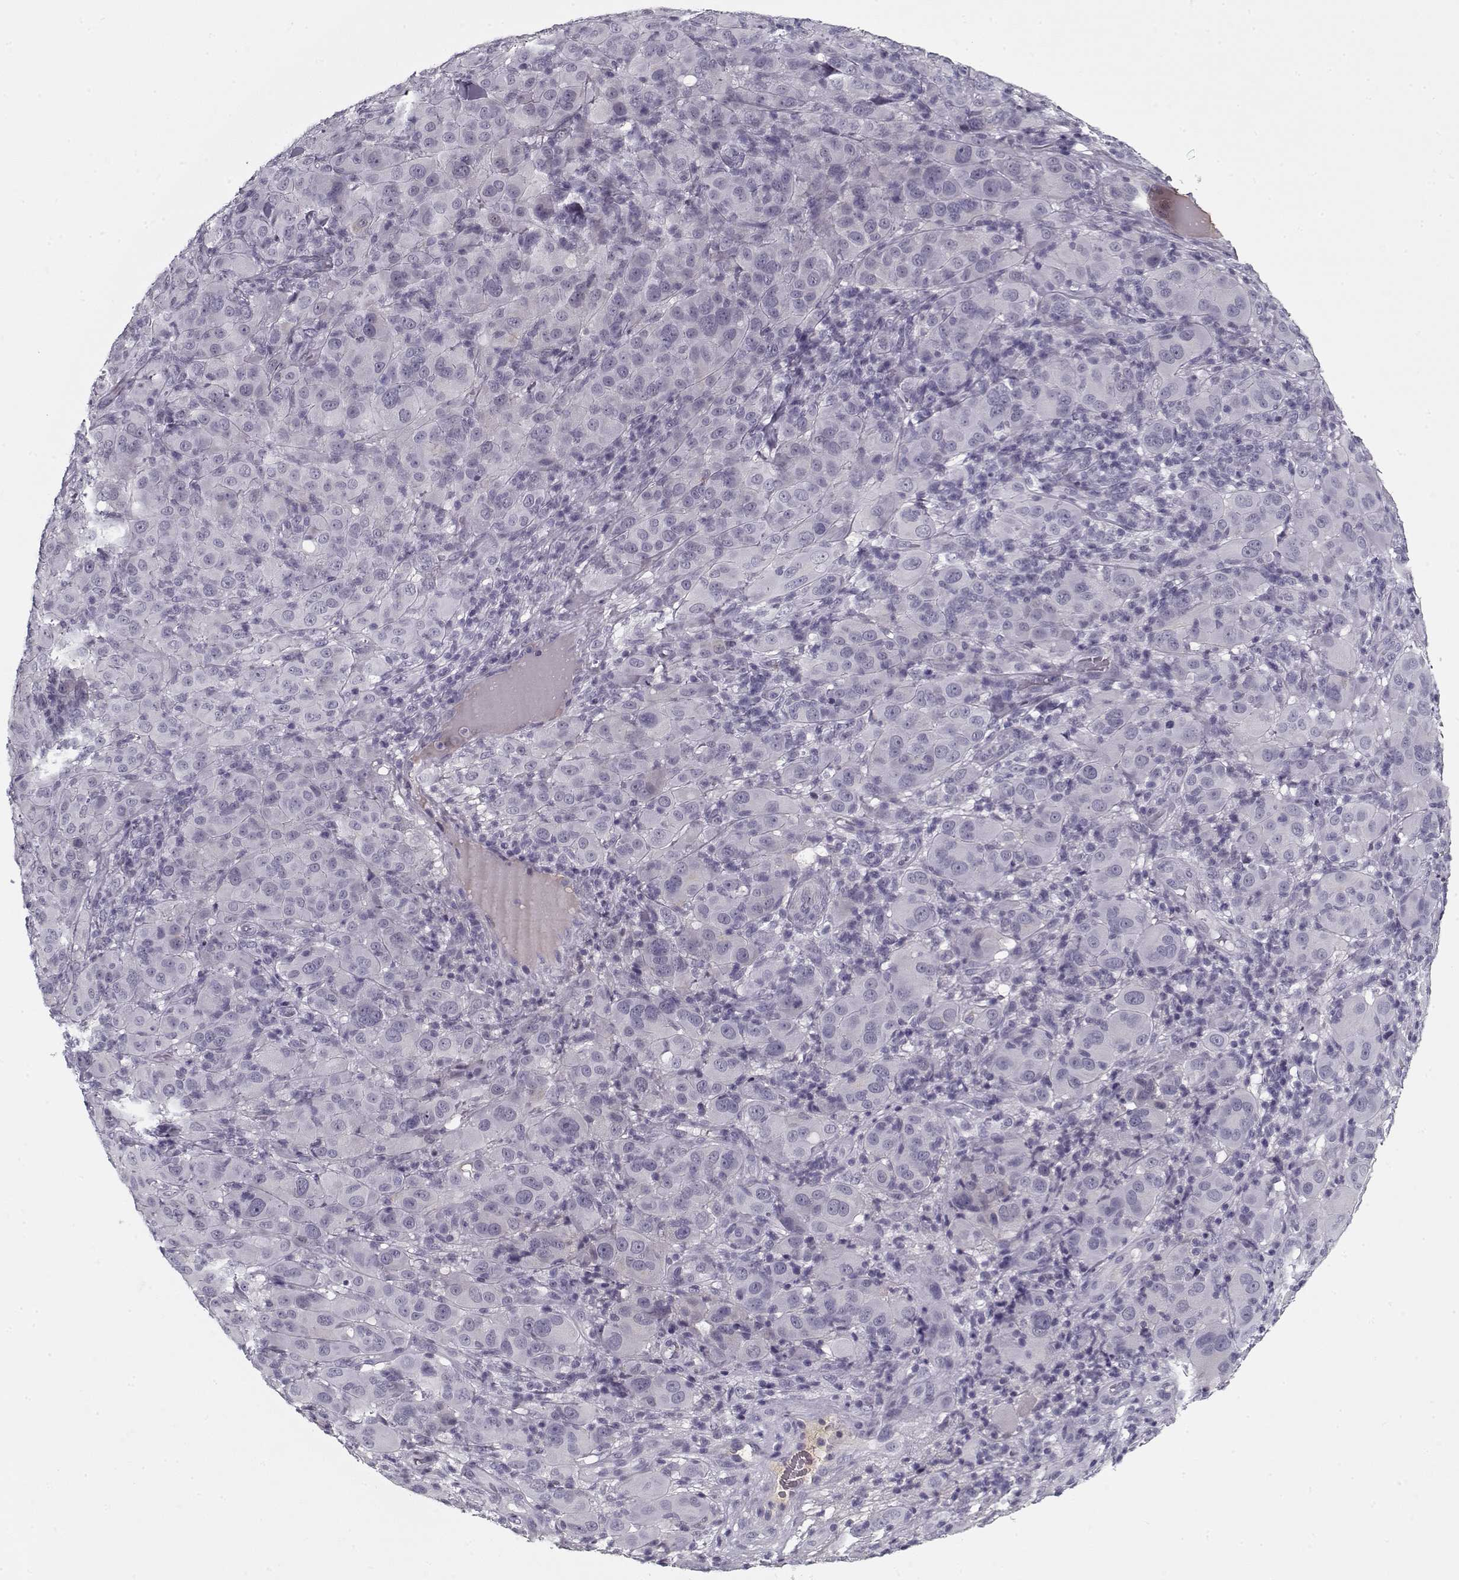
{"staining": {"intensity": "negative", "quantity": "none", "location": "none"}, "tissue": "melanoma", "cell_type": "Tumor cells", "image_type": "cancer", "snomed": [{"axis": "morphology", "description": "Malignant melanoma, NOS"}, {"axis": "topography", "description": "Skin"}], "caption": "A high-resolution histopathology image shows immunohistochemistry staining of melanoma, which shows no significant positivity in tumor cells.", "gene": "SPACA9", "patient": {"sex": "female", "age": 87}}